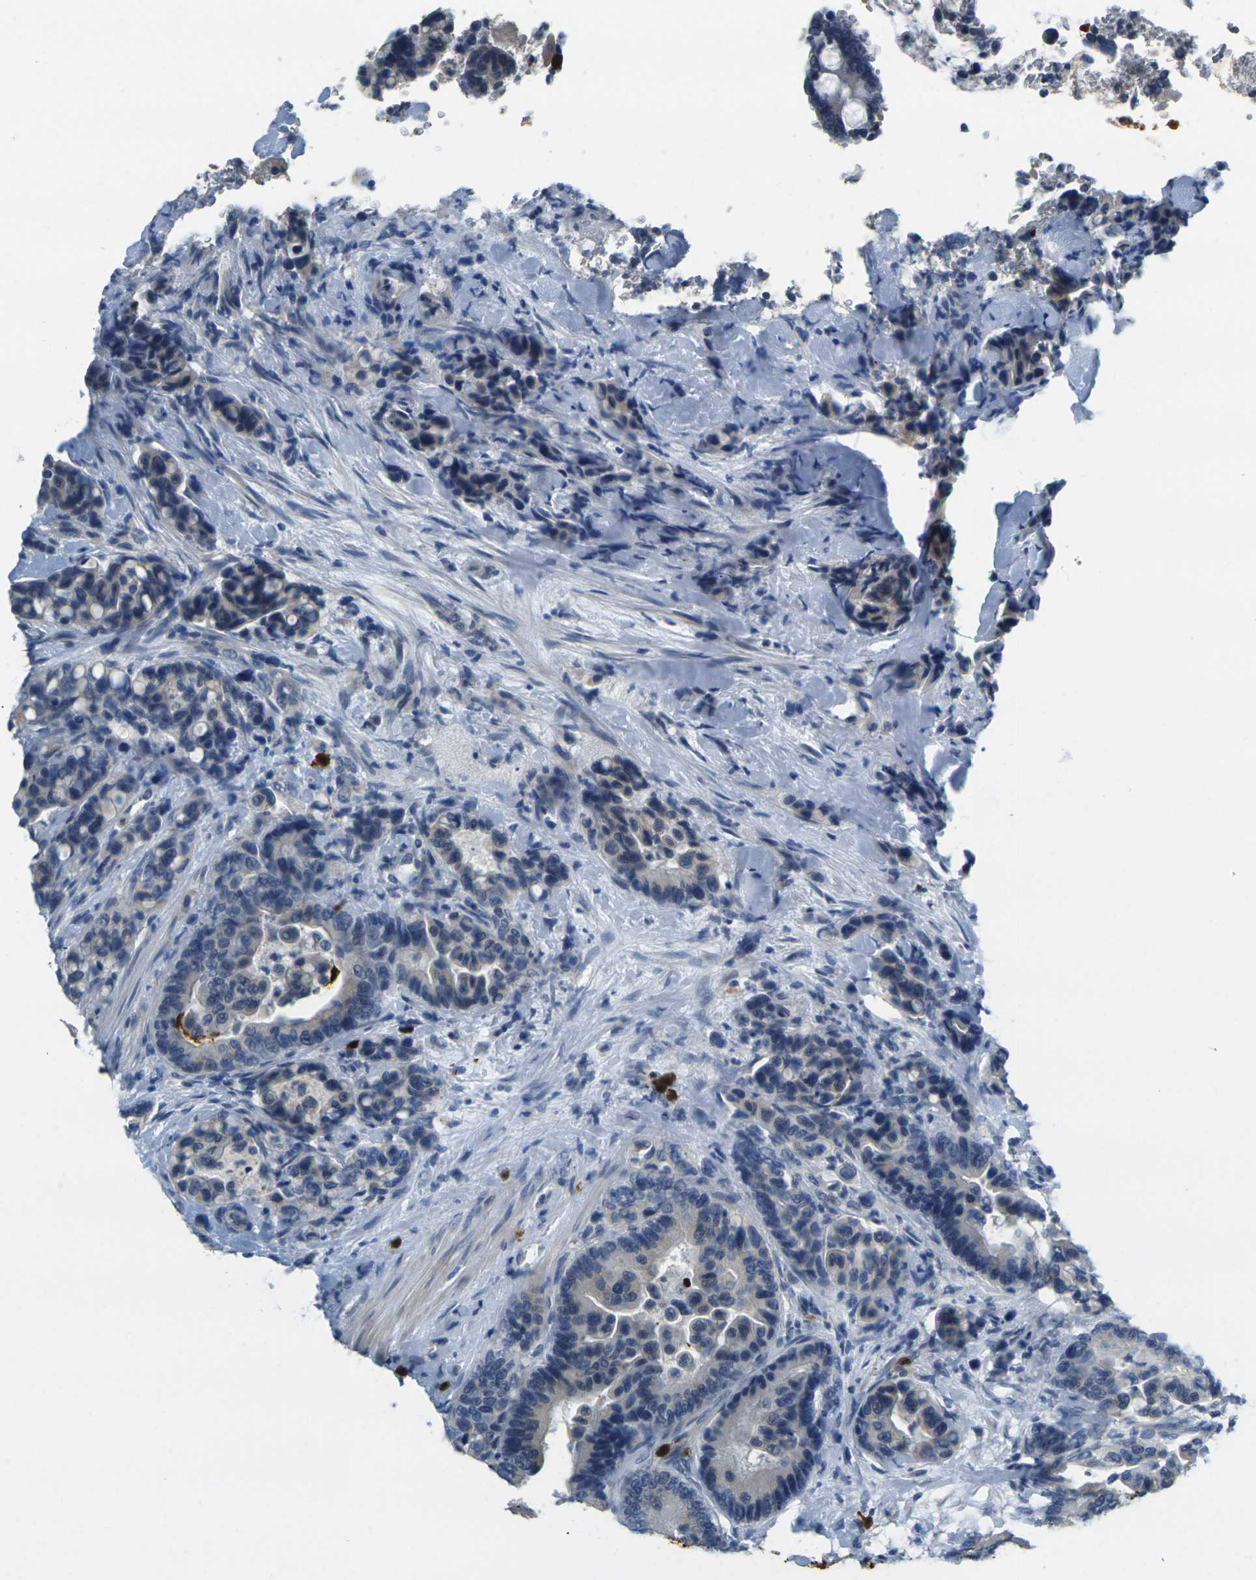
{"staining": {"intensity": "weak", "quantity": "<25%", "location": "cytoplasmic/membranous"}, "tissue": "colorectal cancer", "cell_type": "Tumor cells", "image_type": "cancer", "snomed": [{"axis": "morphology", "description": "Normal tissue, NOS"}, {"axis": "morphology", "description": "Adenocarcinoma, NOS"}, {"axis": "topography", "description": "Colon"}], "caption": "A high-resolution image shows immunohistochemistry staining of colorectal adenocarcinoma, which reveals no significant expression in tumor cells.", "gene": "GPR15", "patient": {"sex": "male", "age": 82}}